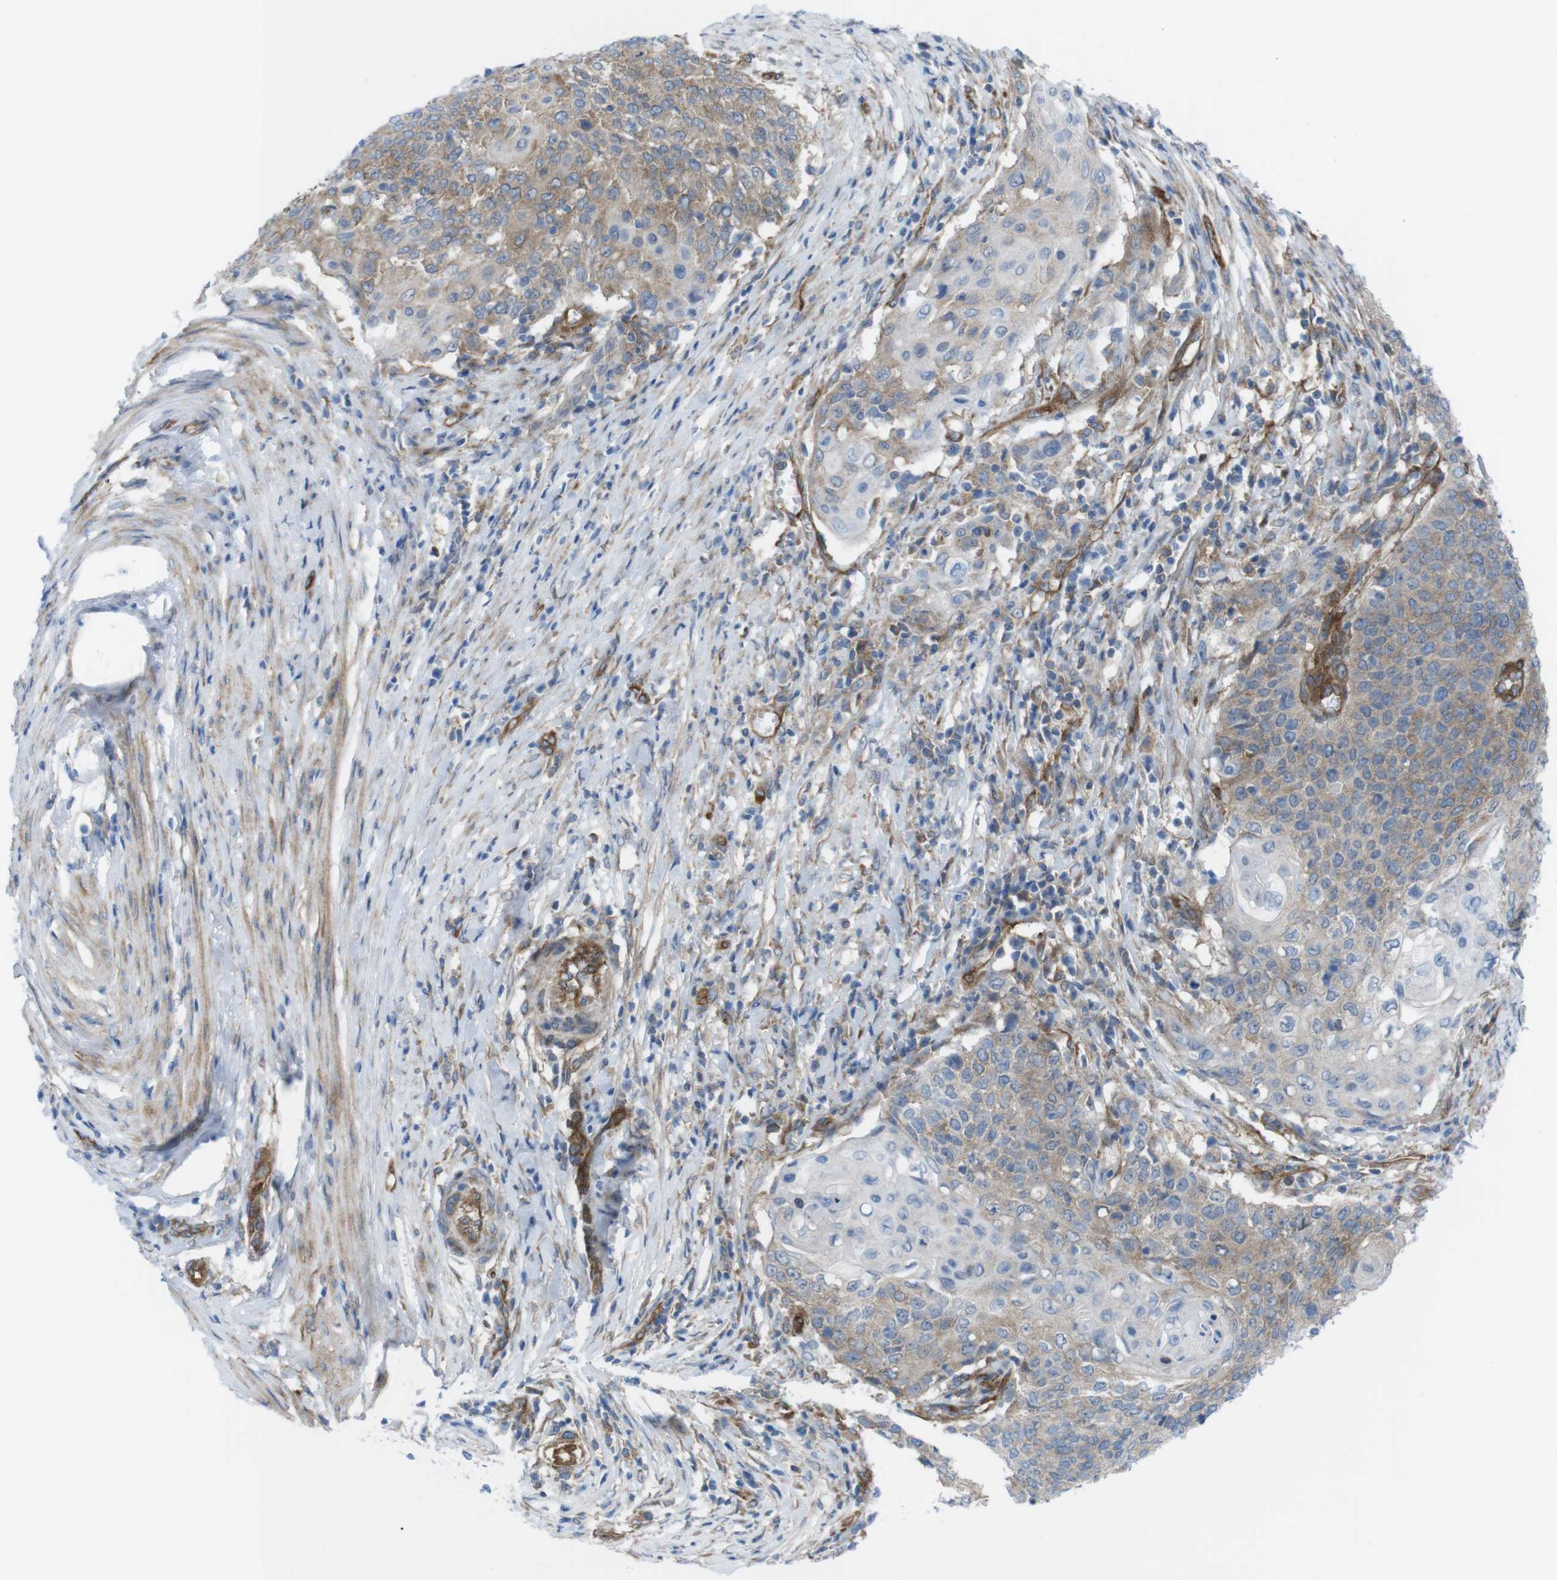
{"staining": {"intensity": "moderate", "quantity": ">75%", "location": "cytoplasmic/membranous"}, "tissue": "cervical cancer", "cell_type": "Tumor cells", "image_type": "cancer", "snomed": [{"axis": "morphology", "description": "Squamous cell carcinoma, NOS"}, {"axis": "topography", "description": "Cervix"}], "caption": "Immunohistochemistry (IHC) photomicrograph of human squamous cell carcinoma (cervical) stained for a protein (brown), which demonstrates medium levels of moderate cytoplasmic/membranous staining in about >75% of tumor cells.", "gene": "DIAPH2", "patient": {"sex": "female", "age": 39}}